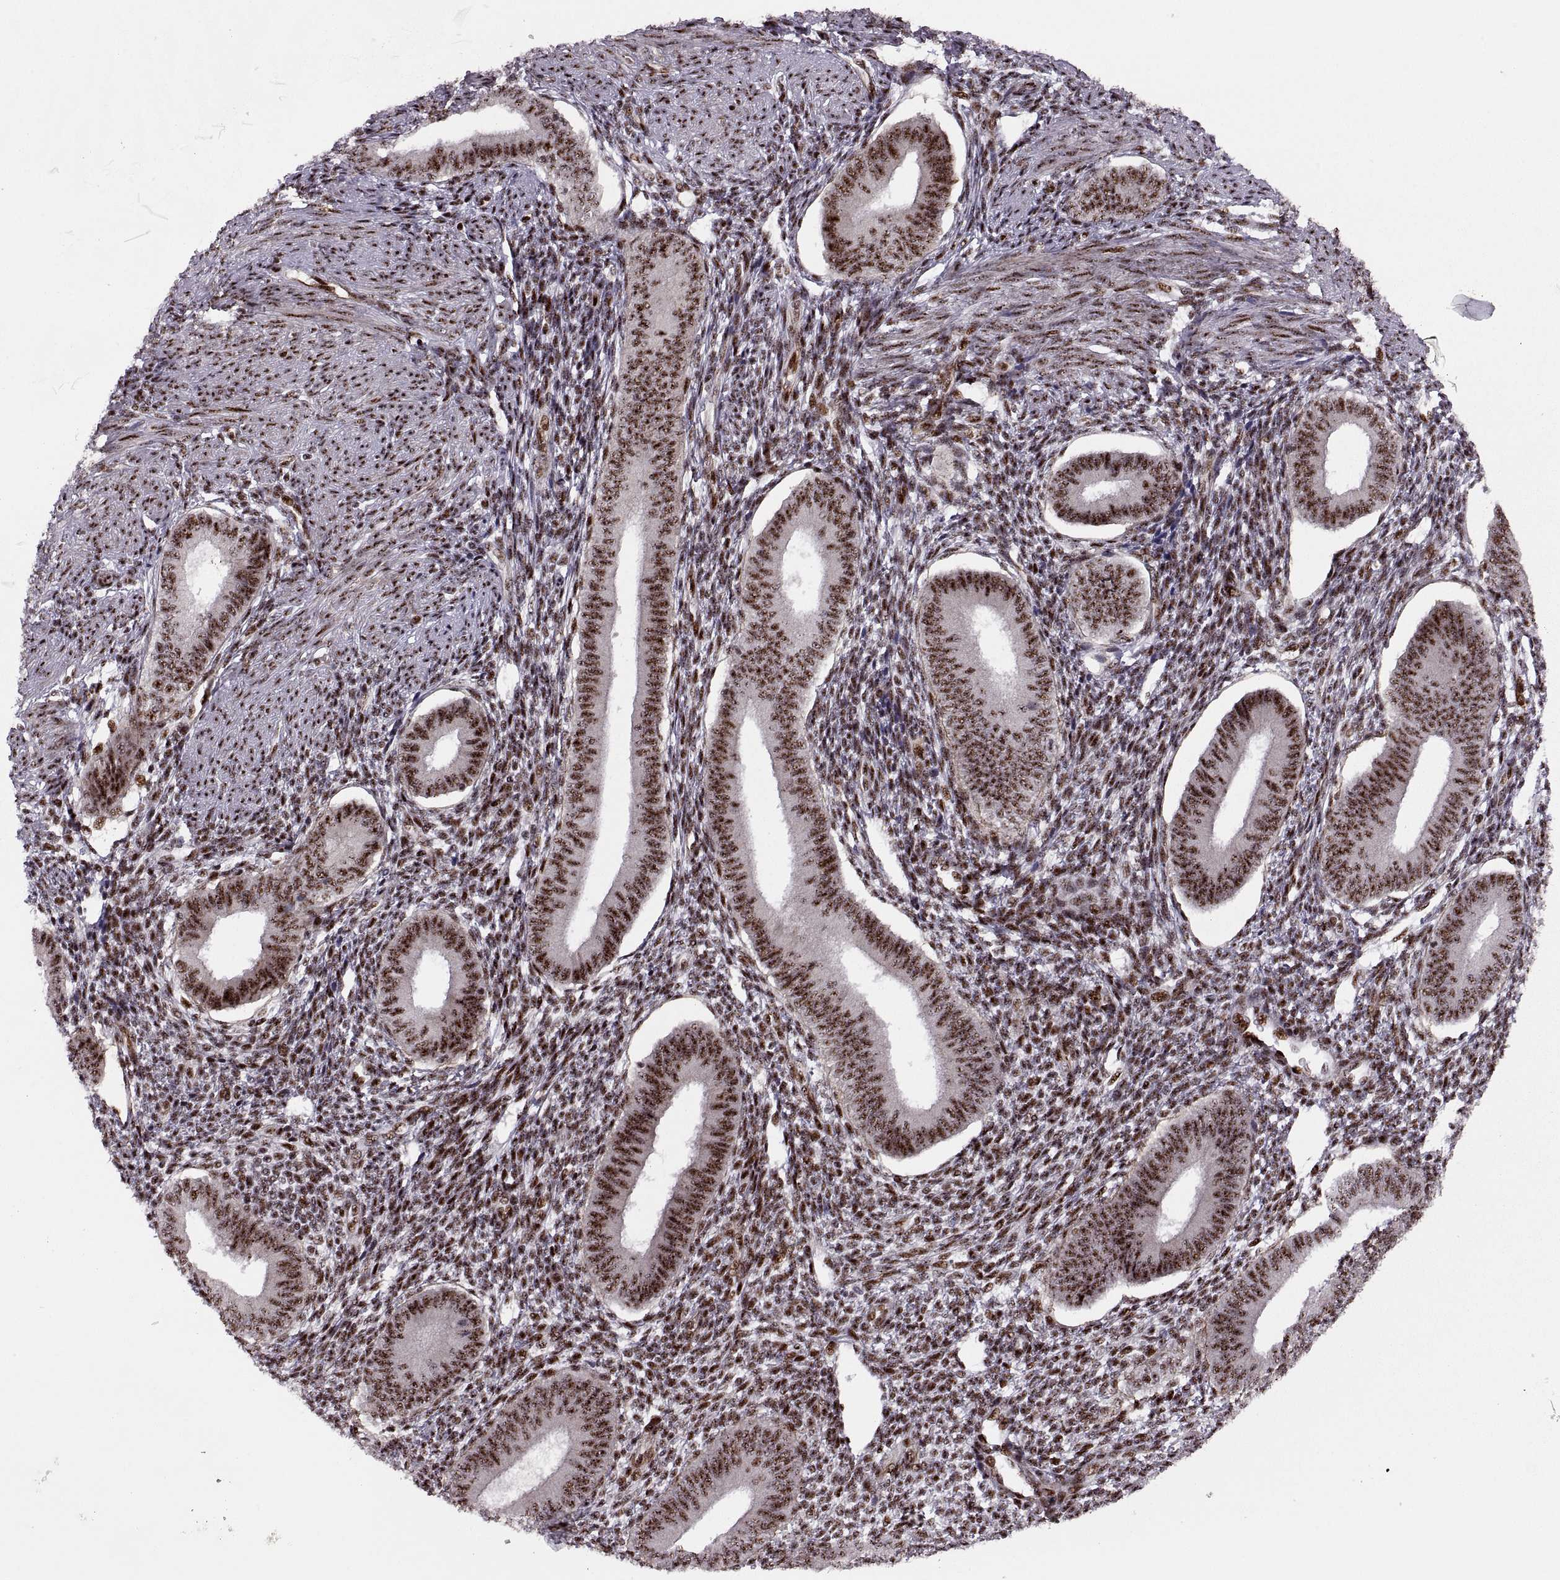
{"staining": {"intensity": "strong", "quantity": "25%-75%", "location": "nuclear"}, "tissue": "endometrium", "cell_type": "Cells in endometrial stroma", "image_type": "normal", "snomed": [{"axis": "morphology", "description": "Normal tissue, NOS"}, {"axis": "topography", "description": "Endometrium"}], "caption": "DAB immunohistochemical staining of normal endometrium demonstrates strong nuclear protein staining in about 25%-75% of cells in endometrial stroma.", "gene": "ZCCHC17", "patient": {"sex": "female", "age": 39}}